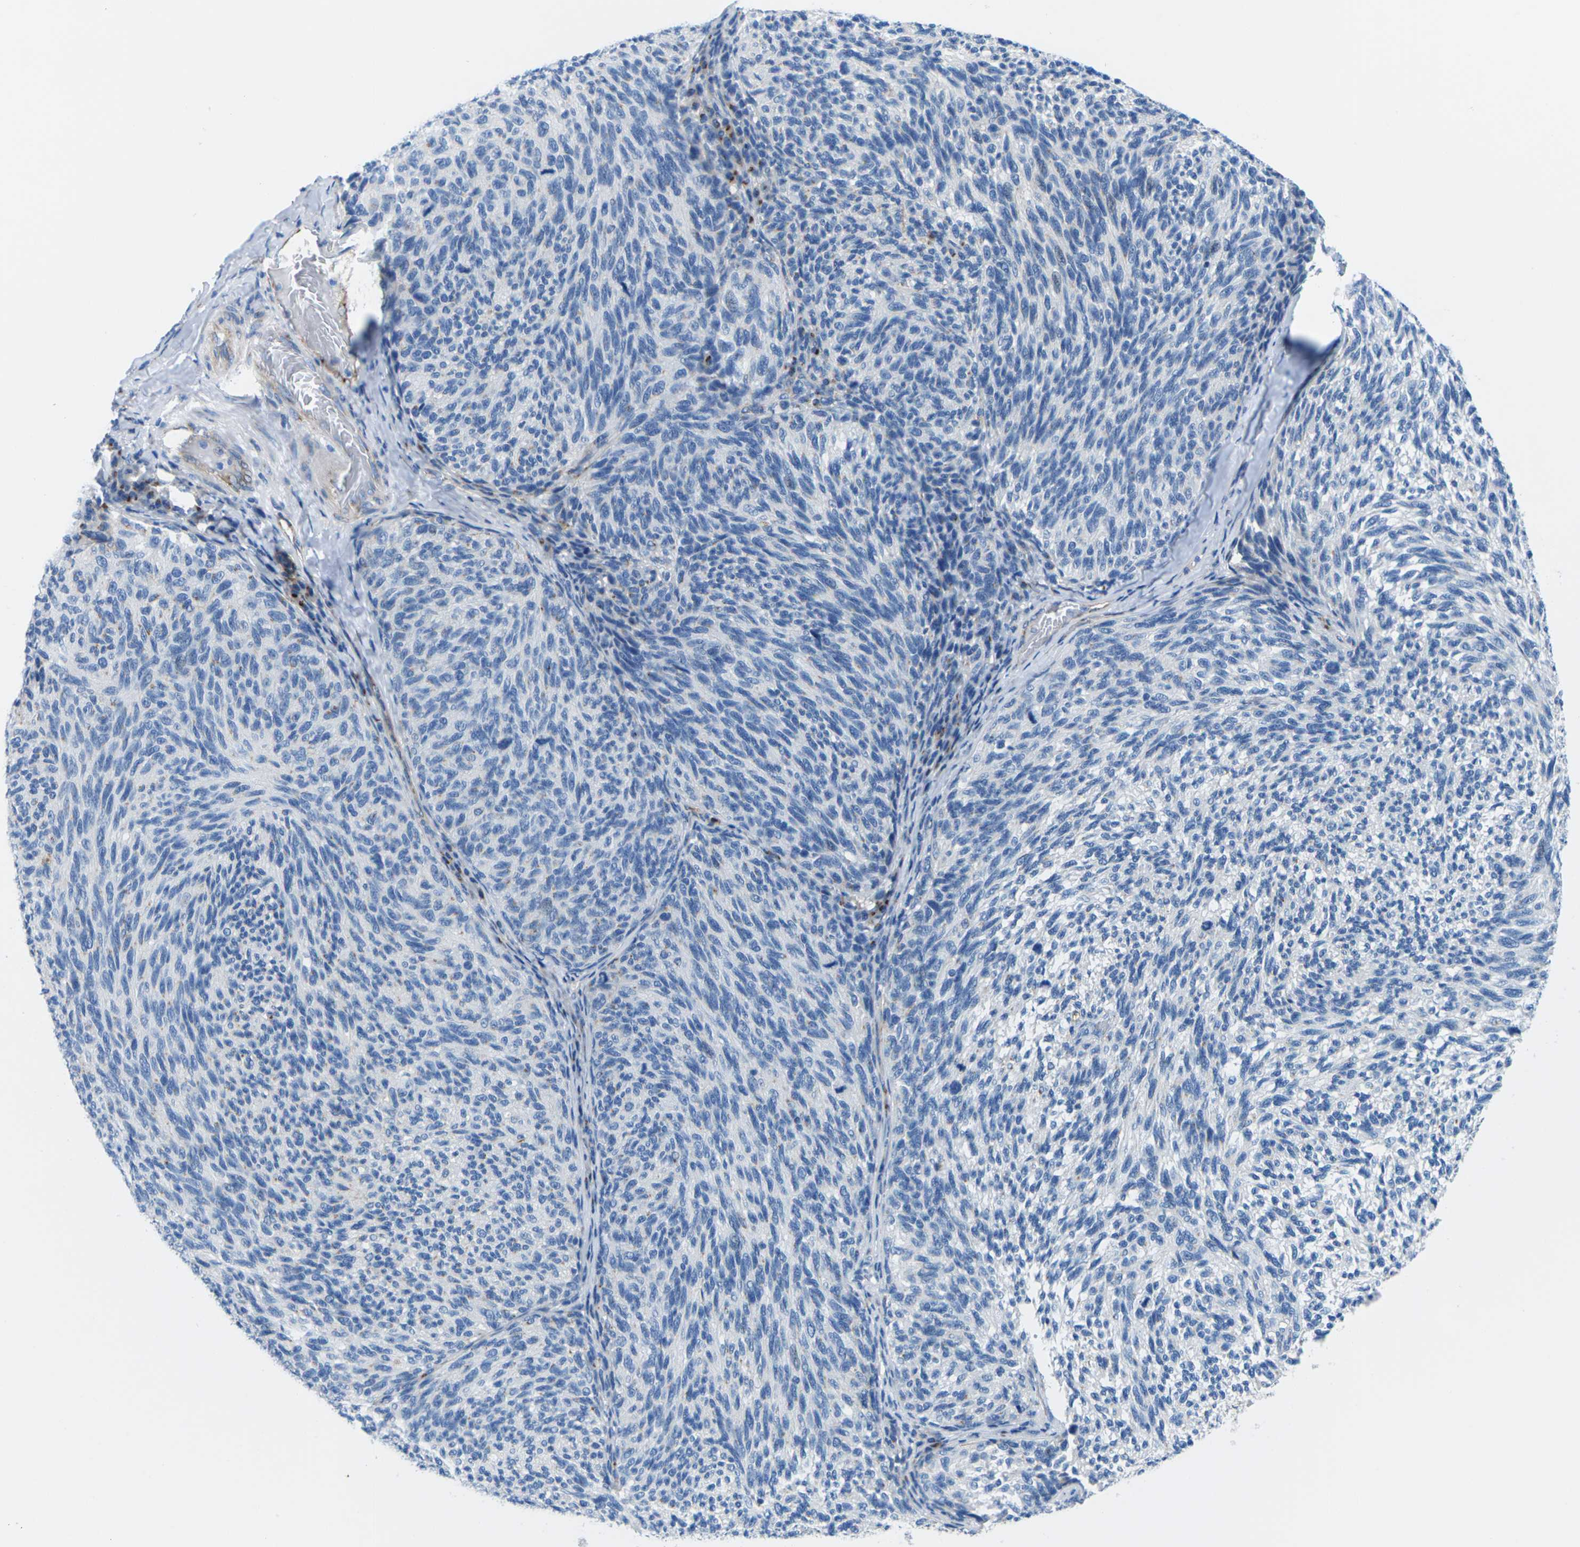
{"staining": {"intensity": "negative", "quantity": "none", "location": "none"}, "tissue": "melanoma", "cell_type": "Tumor cells", "image_type": "cancer", "snomed": [{"axis": "morphology", "description": "Malignant melanoma, NOS"}, {"axis": "topography", "description": "Skin"}], "caption": "Immunohistochemical staining of human malignant melanoma exhibits no significant expression in tumor cells.", "gene": "SYNGR2", "patient": {"sex": "female", "age": 73}}